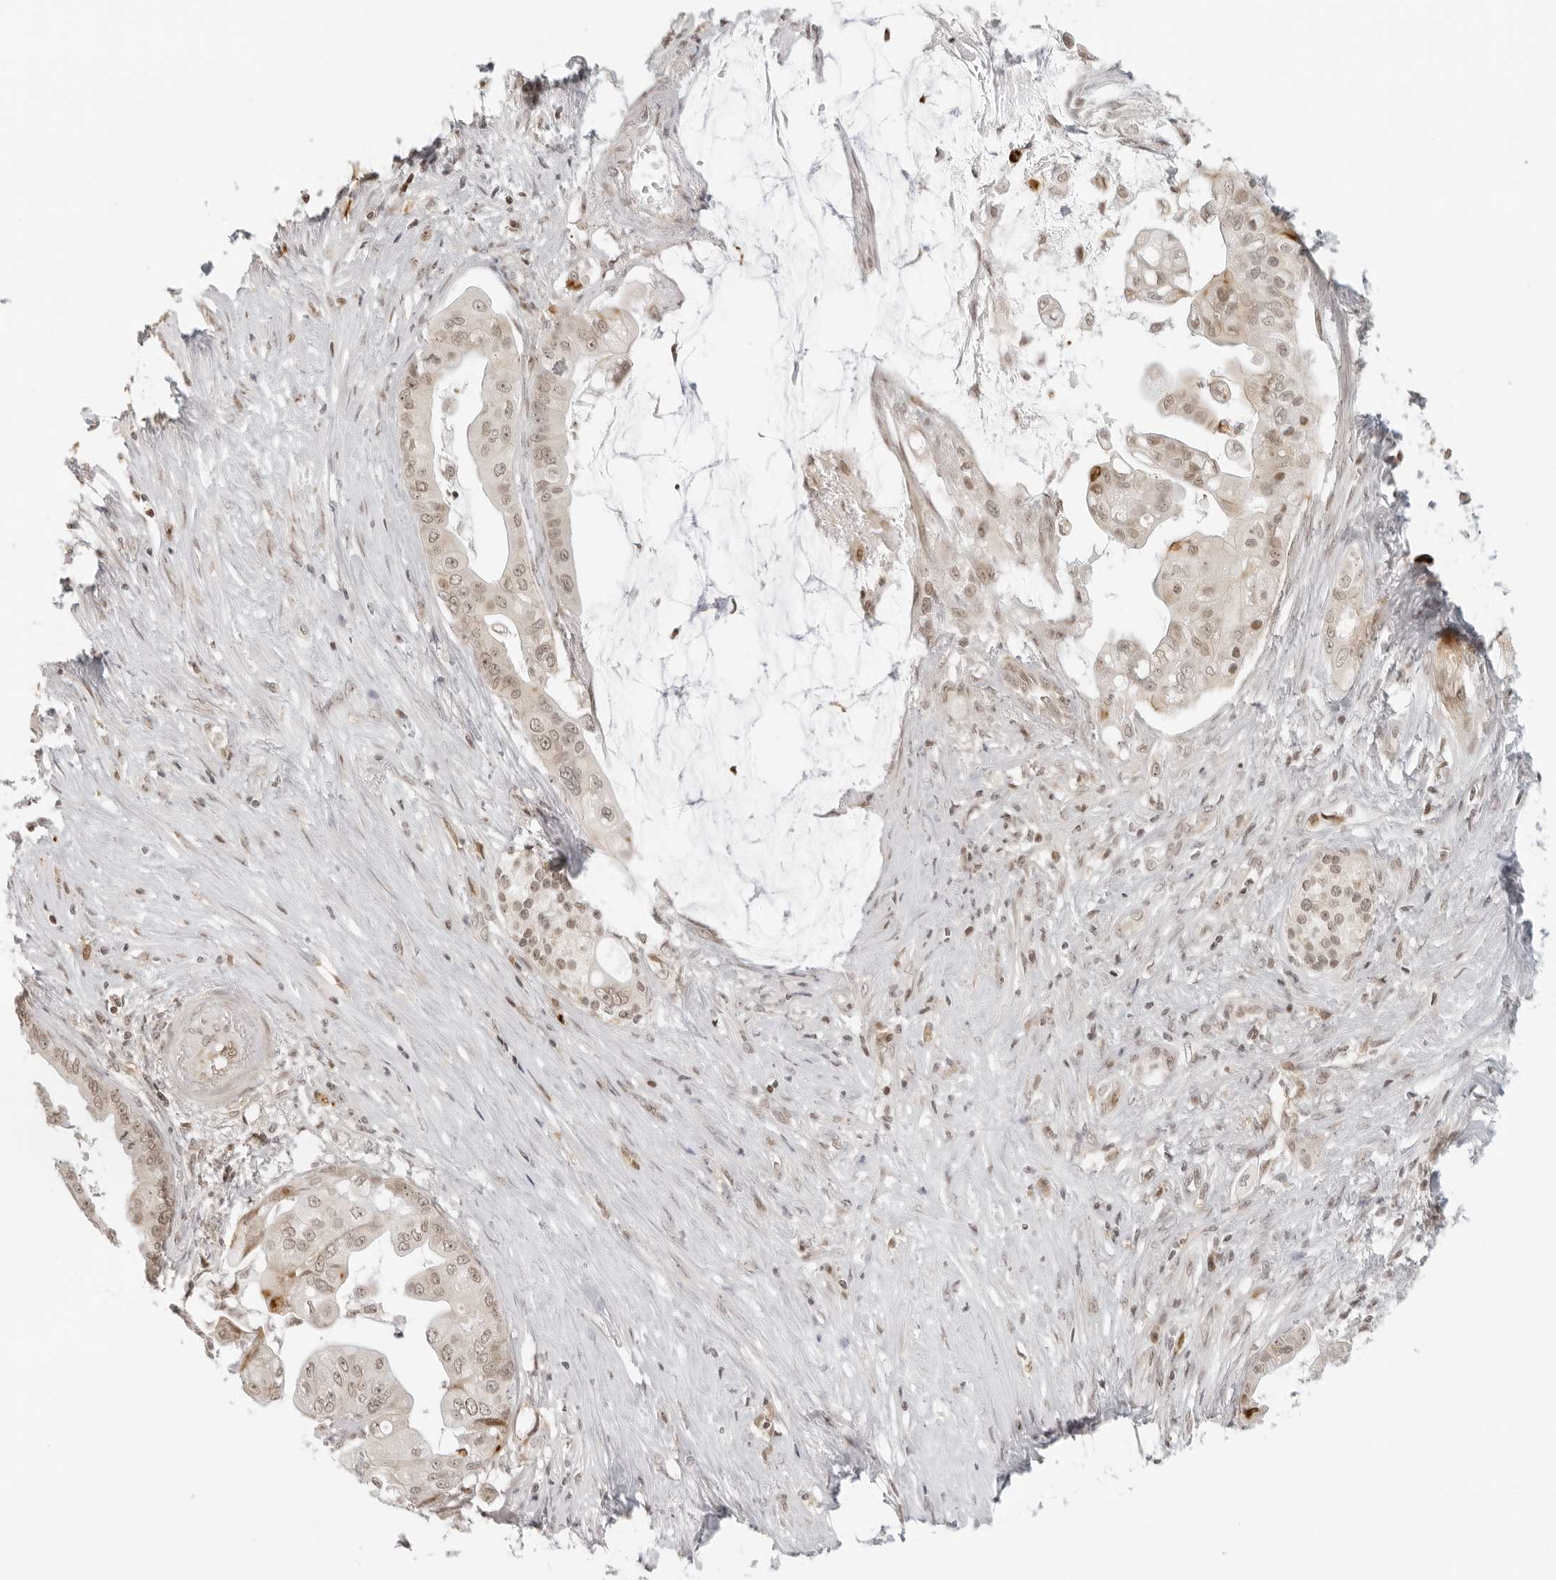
{"staining": {"intensity": "moderate", "quantity": ">75%", "location": "cytoplasmic/membranous,nuclear"}, "tissue": "pancreatic cancer", "cell_type": "Tumor cells", "image_type": "cancer", "snomed": [{"axis": "morphology", "description": "Adenocarcinoma, NOS"}, {"axis": "topography", "description": "Pancreas"}], "caption": "High-magnification brightfield microscopy of pancreatic cancer stained with DAB (brown) and counterstained with hematoxylin (blue). tumor cells exhibit moderate cytoplasmic/membranous and nuclear expression is present in about>75% of cells. Immunohistochemistry (ihc) stains the protein in brown and the nuclei are stained blue.", "gene": "ZNF407", "patient": {"sex": "female", "age": 75}}